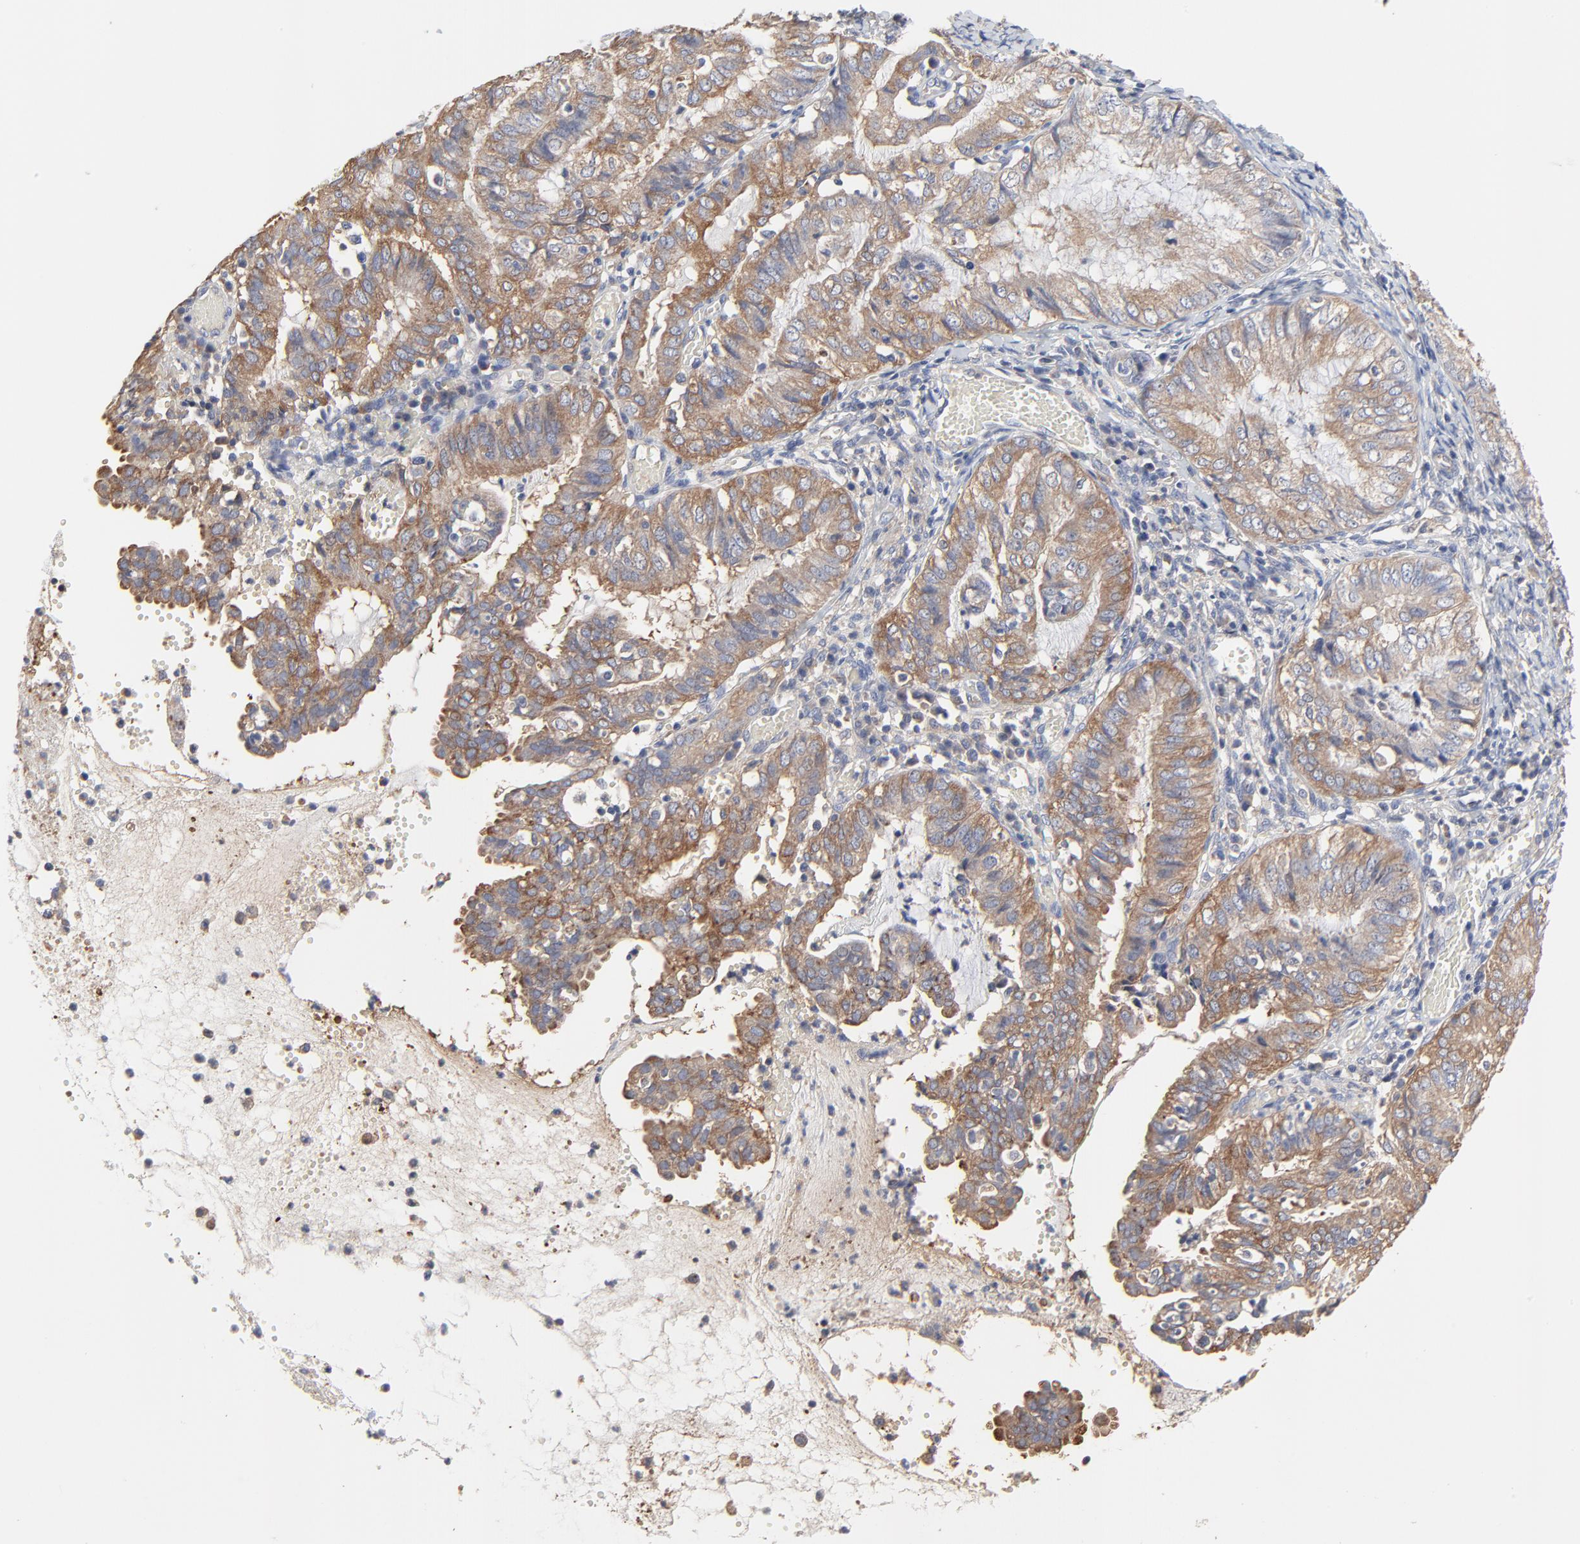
{"staining": {"intensity": "moderate", "quantity": ">75%", "location": "cytoplasmic/membranous"}, "tissue": "endometrial cancer", "cell_type": "Tumor cells", "image_type": "cancer", "snomed": [{"axis": "morphology", "description": "Adenocarcinoma, NOS"}, {"axis": "topography", "description": "Endometrium"}], "caption": "Protein expression by immunohistochemistry (IHC) exhibits moderate cytoplasmic/membranous expression in approximately >75% of tumor cells in endometrial adenocarcinoma.", "gene": "NXF3", "patient": {"sex": "female", "age": 66}}